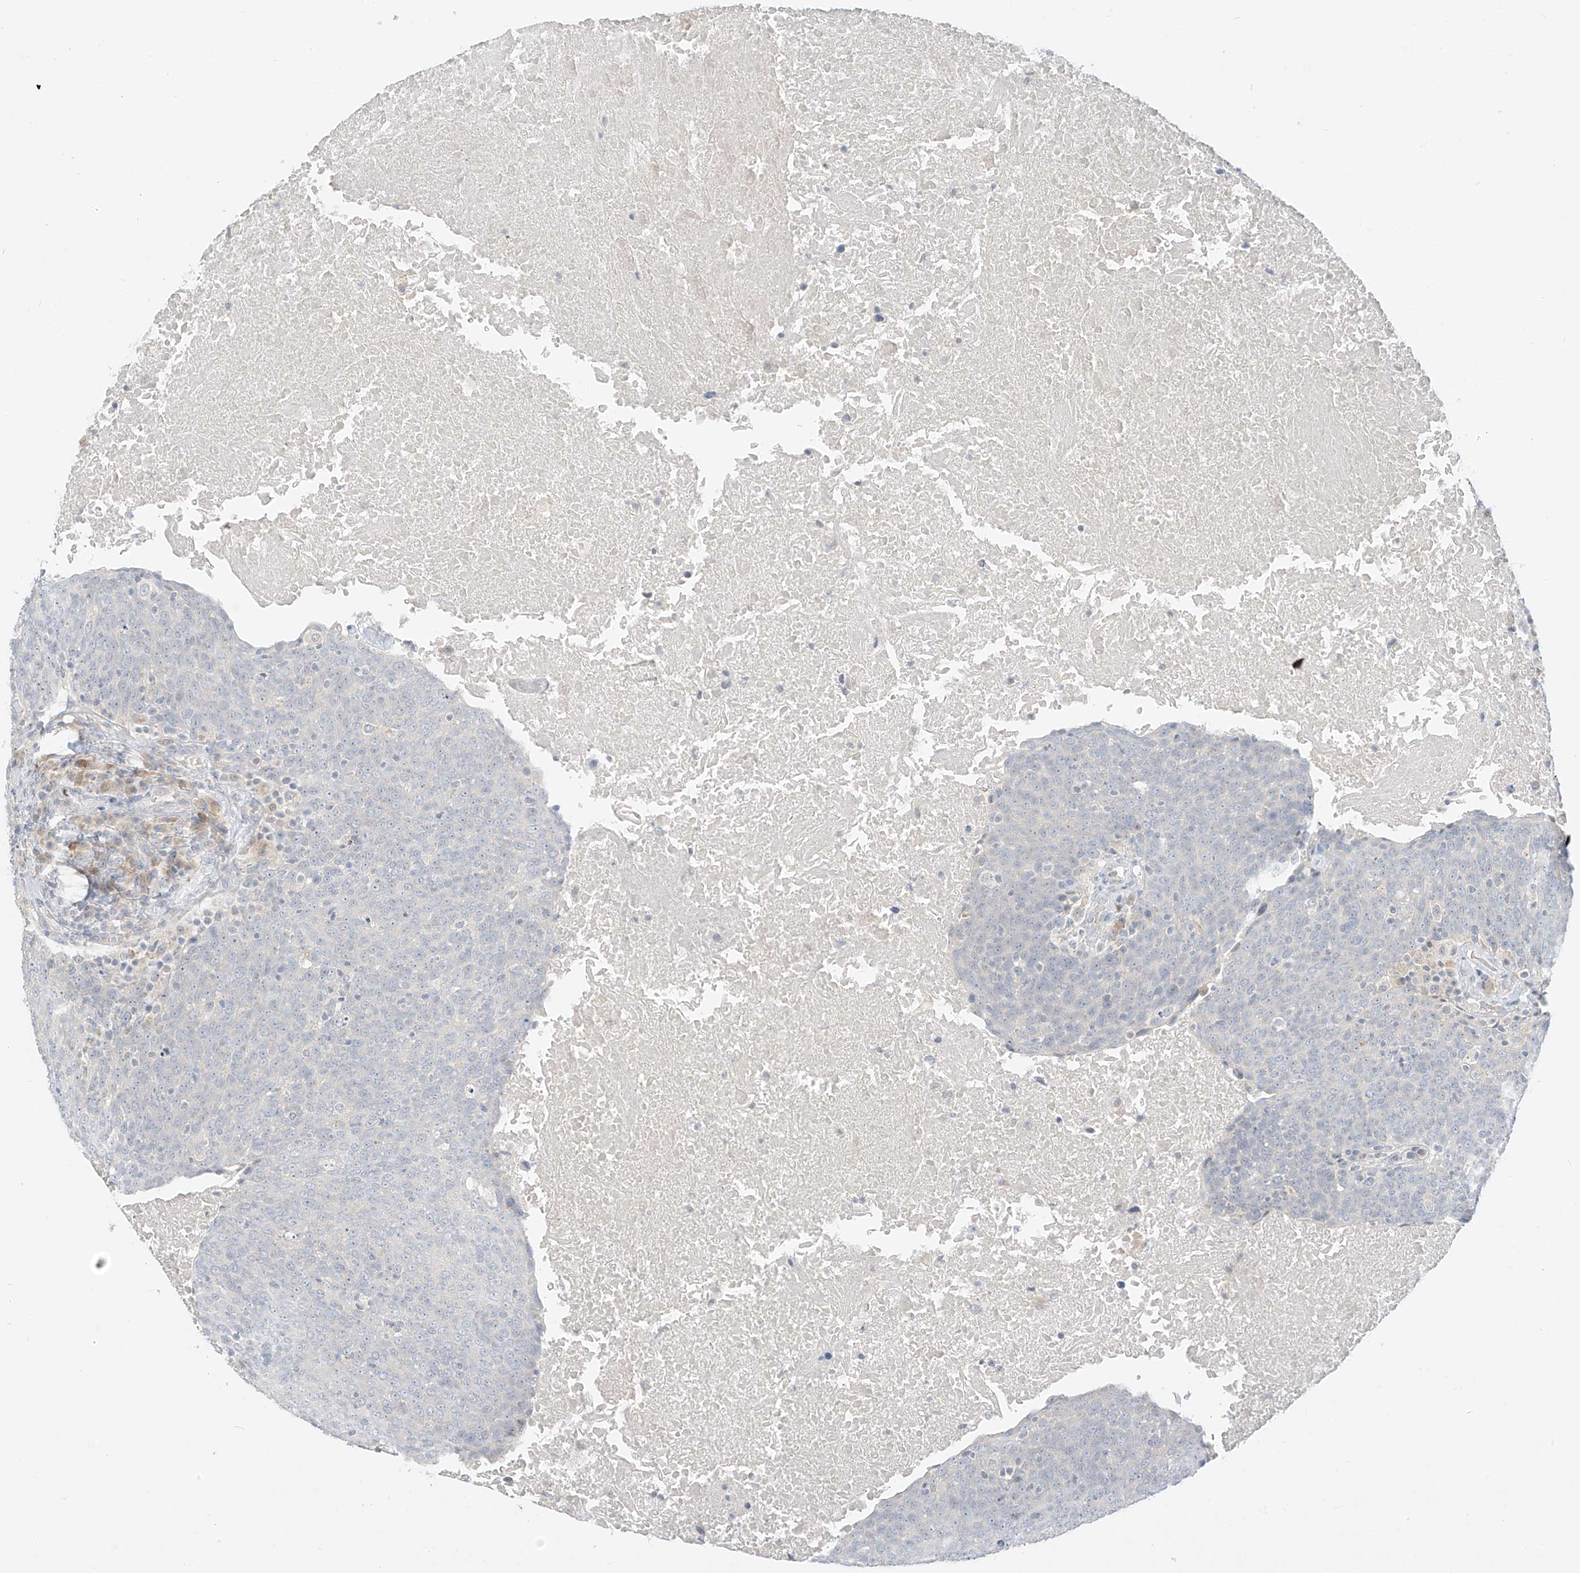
{"staining": {"intensity": "negative", "quantity": "none", "location": "none"}, "tissue": "head and neck cancer", "cell_type": "Tumor cells", "image_type": "cancer", "snomed": [{"axis": "morphology", "description": "Squamous cell carcinoma, NOS"}, {"axis": "morphology", "description": "Squamous cell carcinoma, metastatic, NOS"}, {"axis": "topography", "description": "Lymph node"}, {"axis": "topography", "description": "Head-Neck"}], "caption": "This is a image of immunohistochemistry staining of head and neck metastatic squamous cell carcinoma, which shows no staining in tumor cells. Nuclei are stained in blue.", "gene": "C2orf42", "patient": {"sex": "male", "age": 62}}